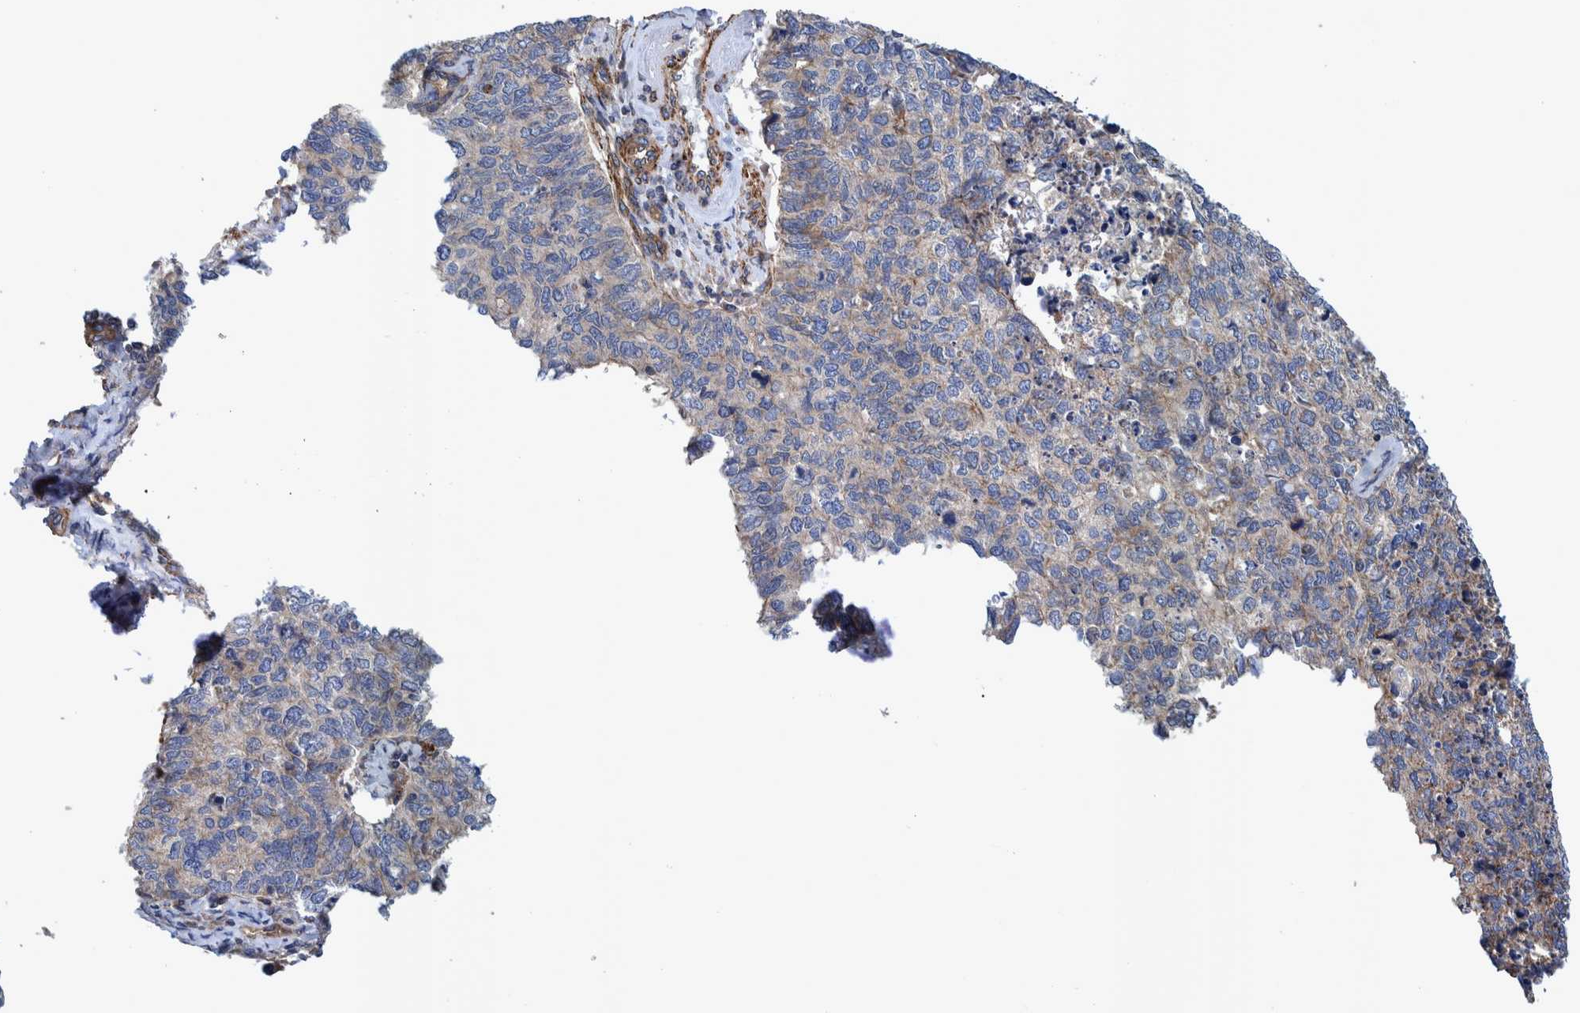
{"staining": {"intensity": "moderate", "quantity": "25%-75%", "location": "cytoplasmic/membranous"}, "tissue": "cervical cancer", "cell_type": "Tumor cells", "image_type": "cancer", "snomed": [{"axis": "morphology", "description": "Squamous cell carcinoma, NOS"}, {"axis": "topography", "description": "Cervix"}], "caption": "A photomicrograph showing moderate cytoplasmic/membranous positivity in about 25%-75% of tumor cells in cervical squamous cell carcinoma, as visualized by brown immunohistochemical staining.", "gene": "GRPEL2", "patient": {"sex": "female", "age": 63}}